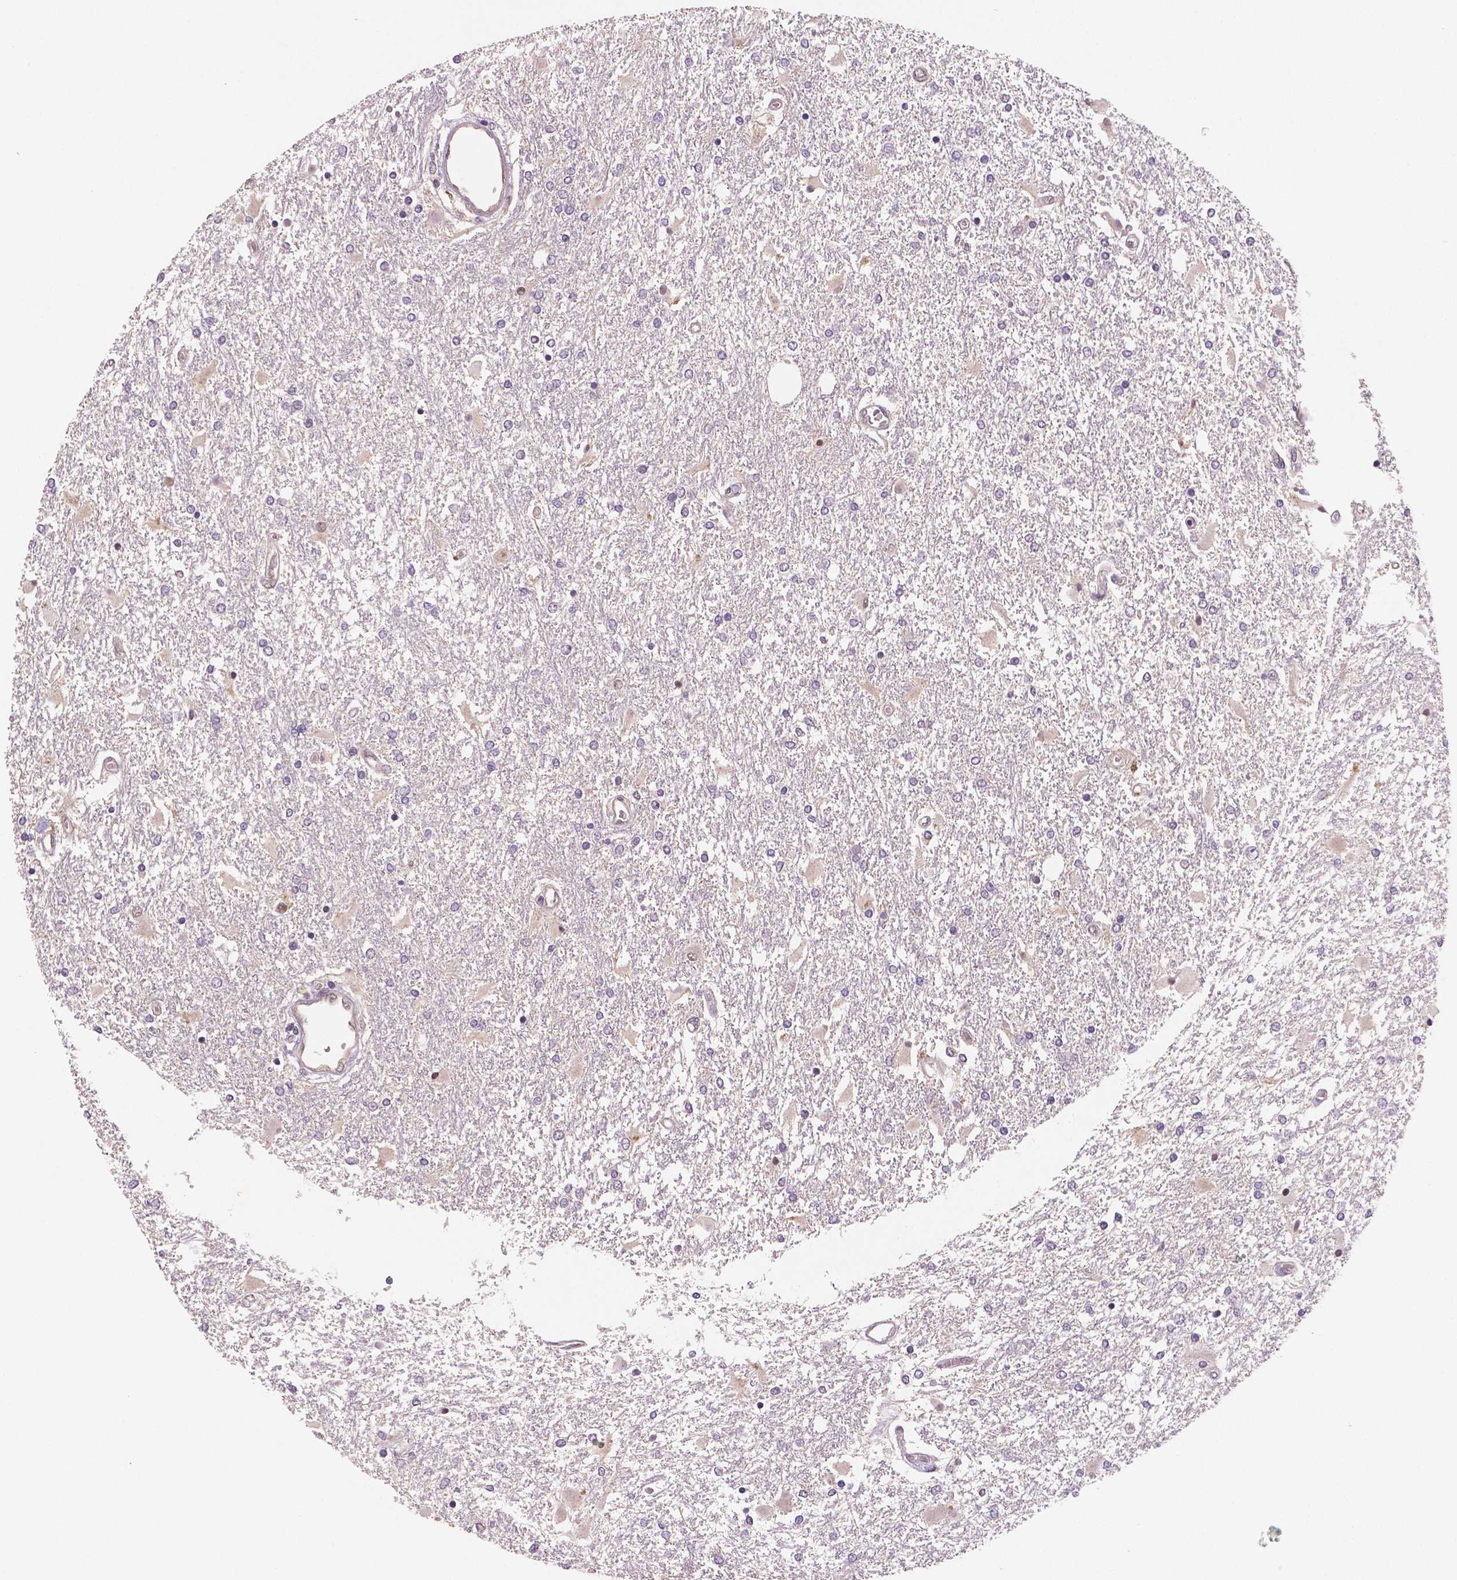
{"staining": {"intensity": "negative", "quantity": "none", "location": "none"}, "tissue": "glioma", "cell_type": "Tumor cells", "image_type": "cancer", "snomed": [{"axis": "morphology", "description": "Glioma, malignant, High grade"}, {"axis": "topography", "description": "Cerebral cortex"}], "caption": "This is an immunohistochemistry photomicrograph of glioma. There is no positivity in tumor cells.", "gene": "STAT3", "patient": {"sex": "male", "age": 79}}